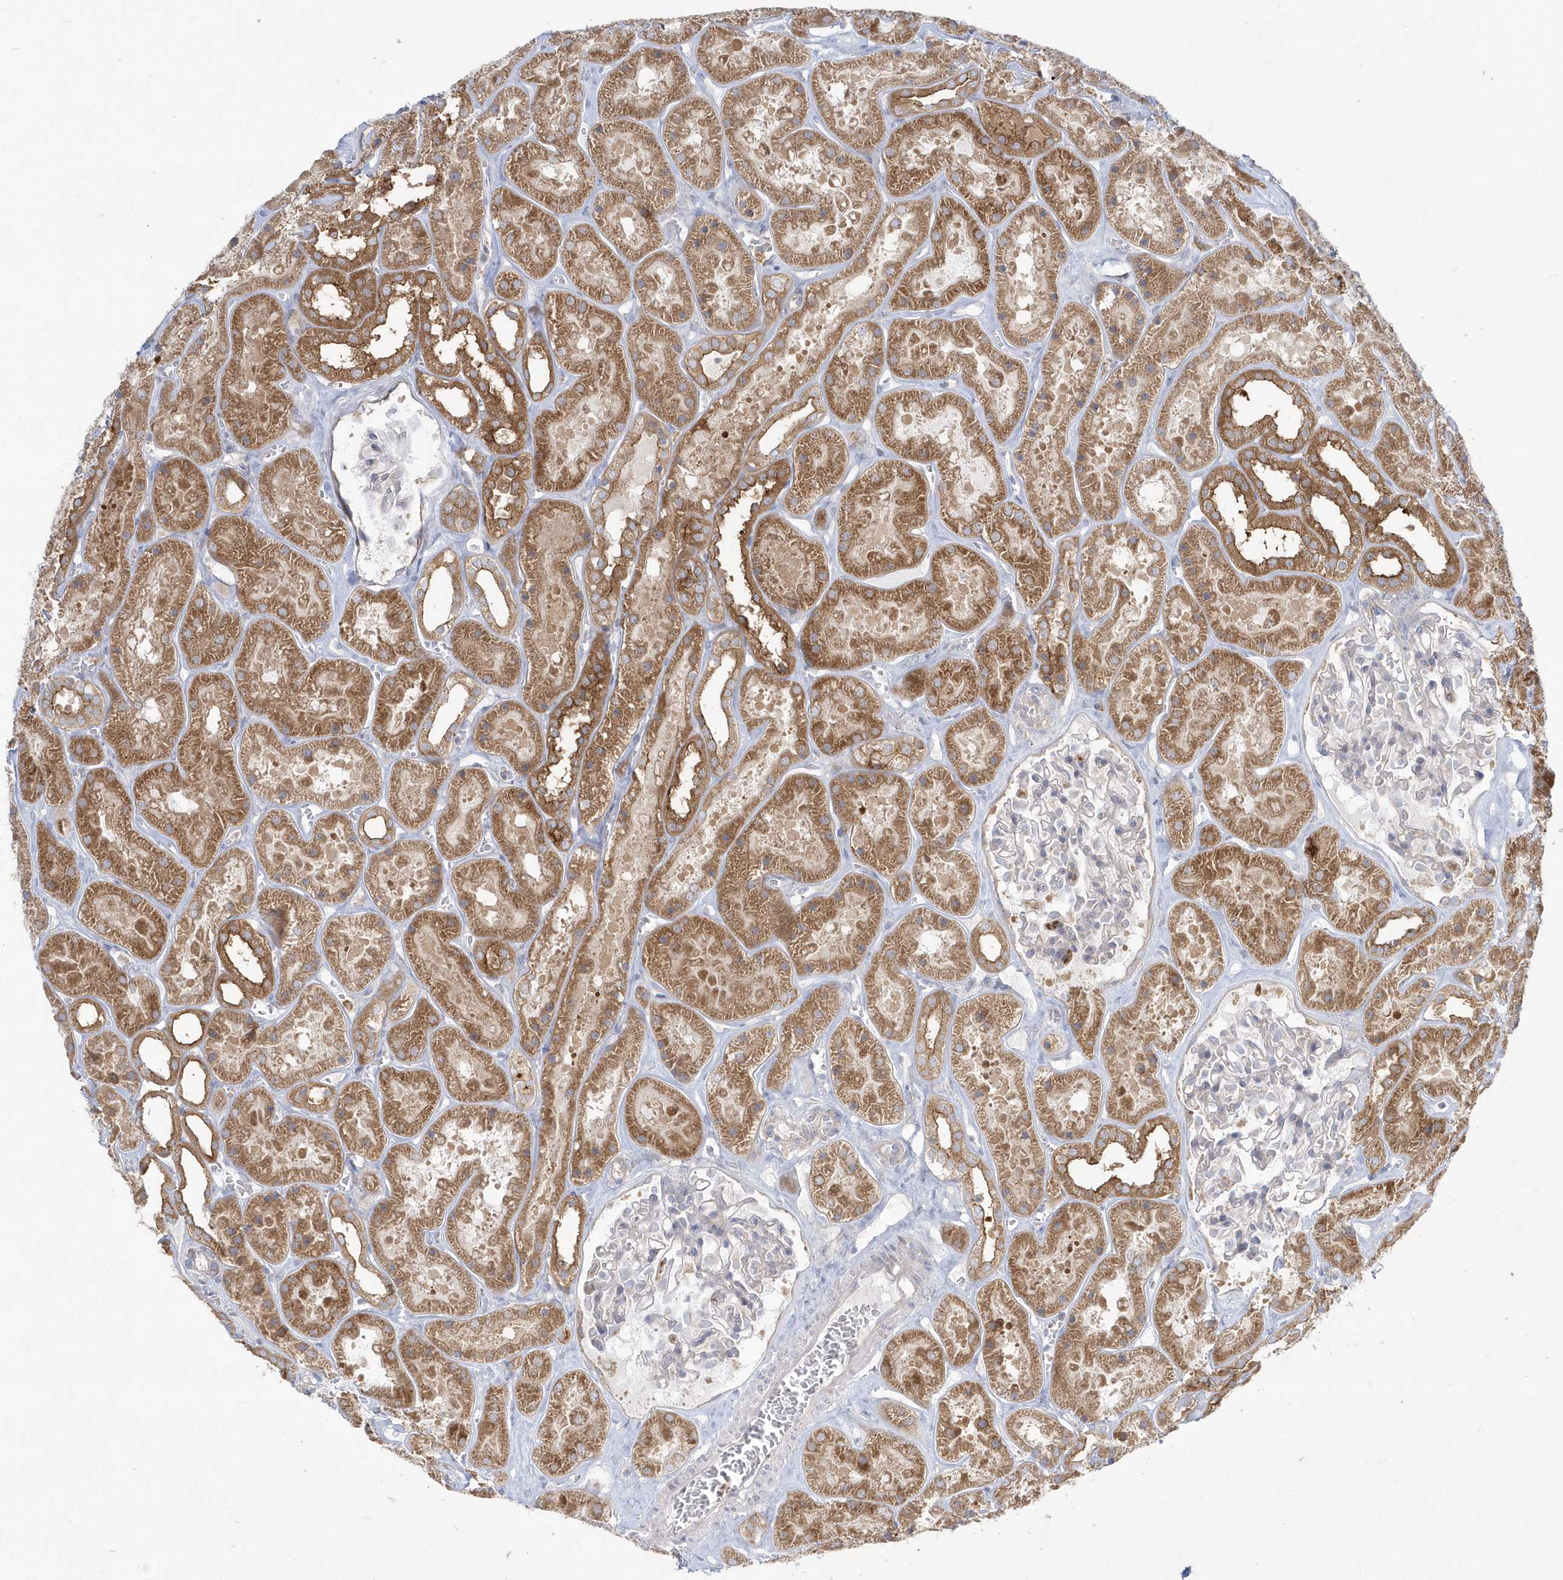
{"staining": {"intensity": "negative", "quantity": "none", "location": "none"}, "tissue": "kidney", "cell_type": "Cells in glomeruli", "image_type": "normal", "snomed": [{"axis": "morphology", "description": "Normal tissue, NOS"}, {"axis": "topography", "description": "Kidney"}], "caption": "An immunohistochemistry (IHC) photomicrograph of normal kidney is shown. There is no staining in cells in glomeruli of kidney. (DAB immunohistochemistry with hematoxylin counter stain).", "gene": "DNAJC18", "patient": {"sex": "female", "age": 41}}